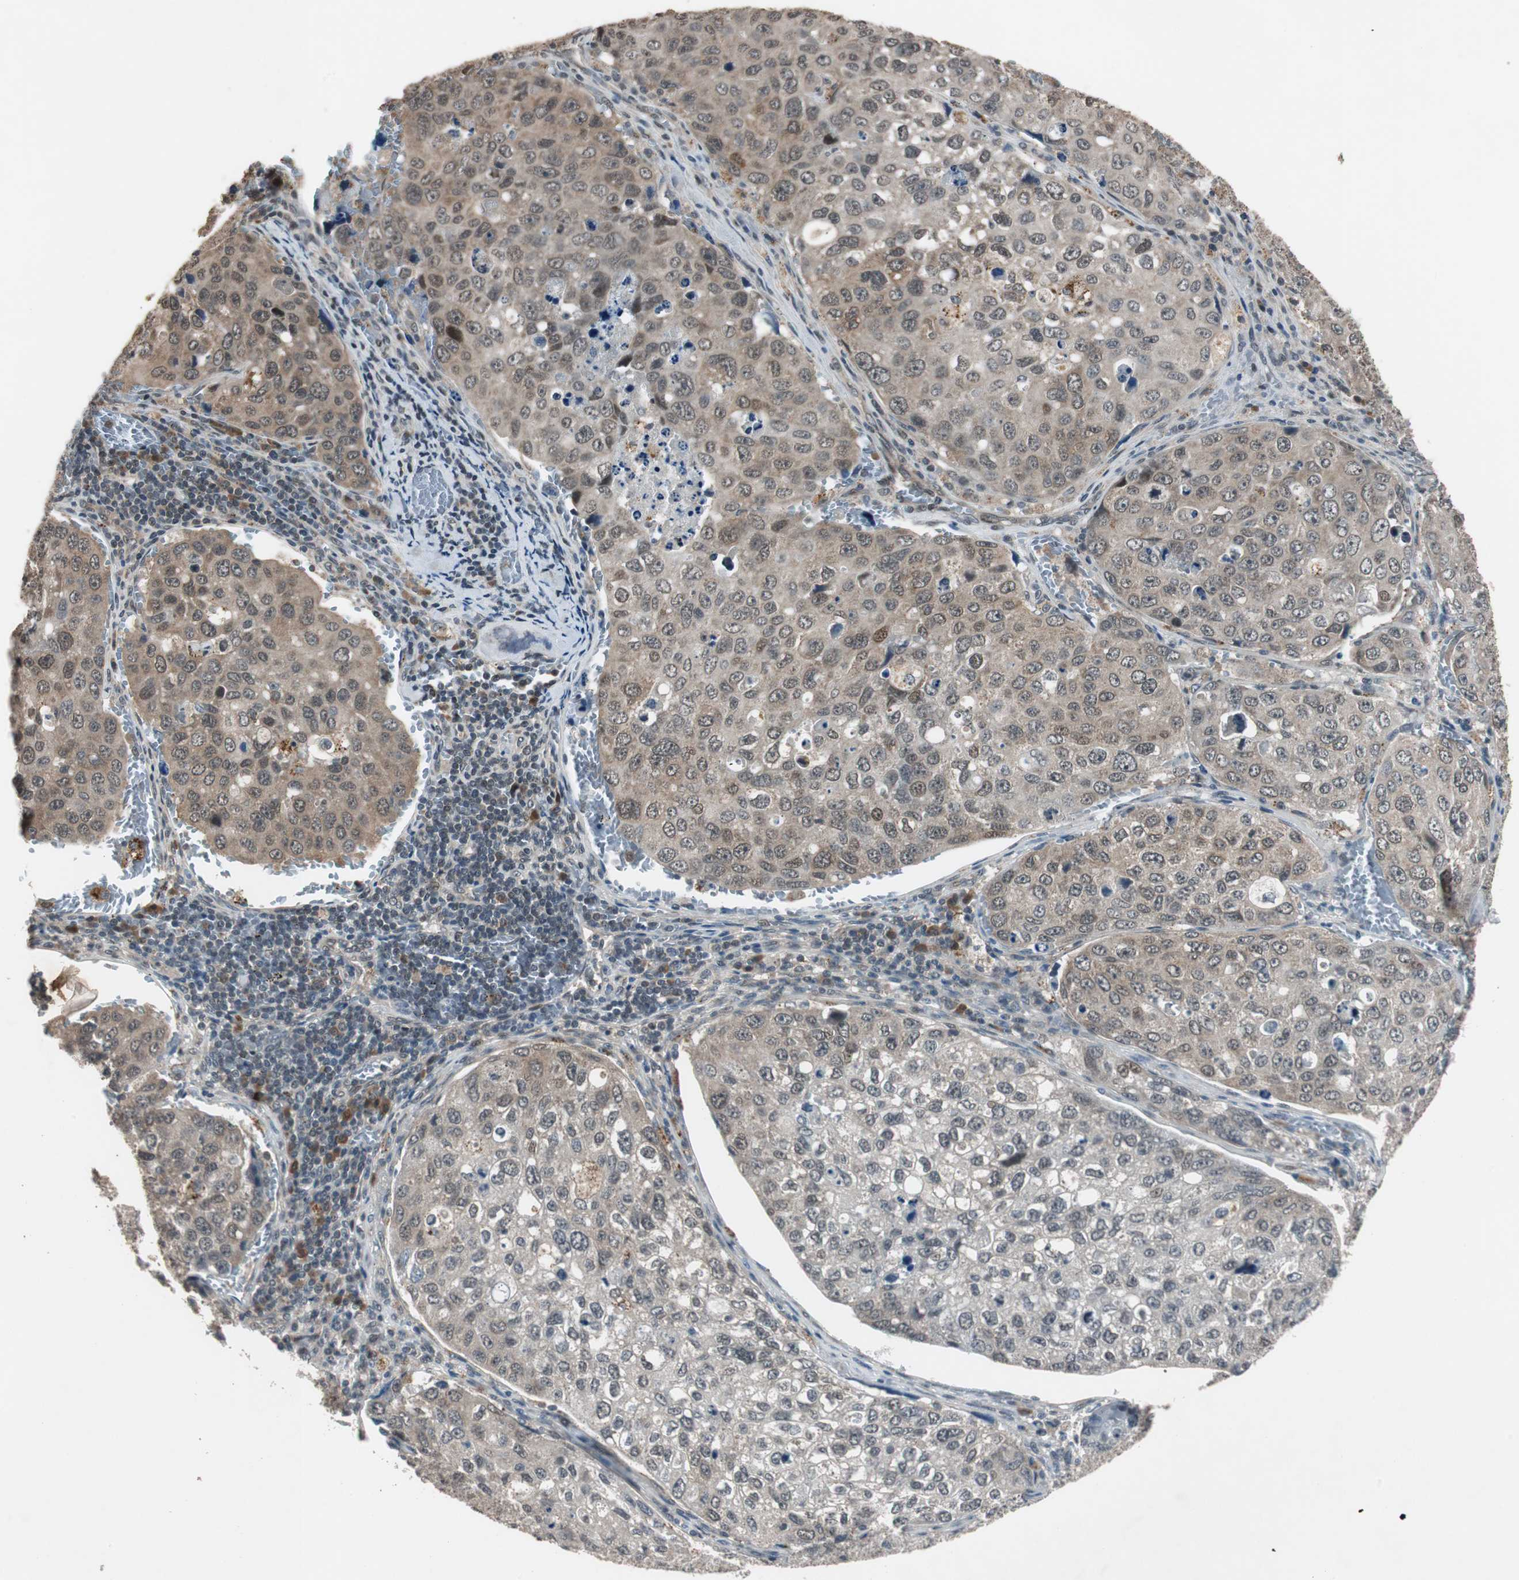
{"staining": {"intensity": "weak", "quantity": ">75%", "location": "cytoplasmic/membranous,nuclear"}, "tissue": "urothelial cancer", "cell_type": "Tumor cells", "image_type": "cancer", "snomed": [{"axis": "morphology", "description": "Urothelial carcinoma, High grade"}, {"axis": "topography", "description": "Lymph node"}, {"axis": "topography", "description": "Urinary bladder"}], "caption": "Immunohistochemistry image of urothelial cancer stained for a protein (brown), which reveals low levels of weak cytoplasmic/membranous and nuclear staining in approximately >75% of tumor cells.", "gene": "BOLA1", "patient": {"sex": "male", "age": 51}}